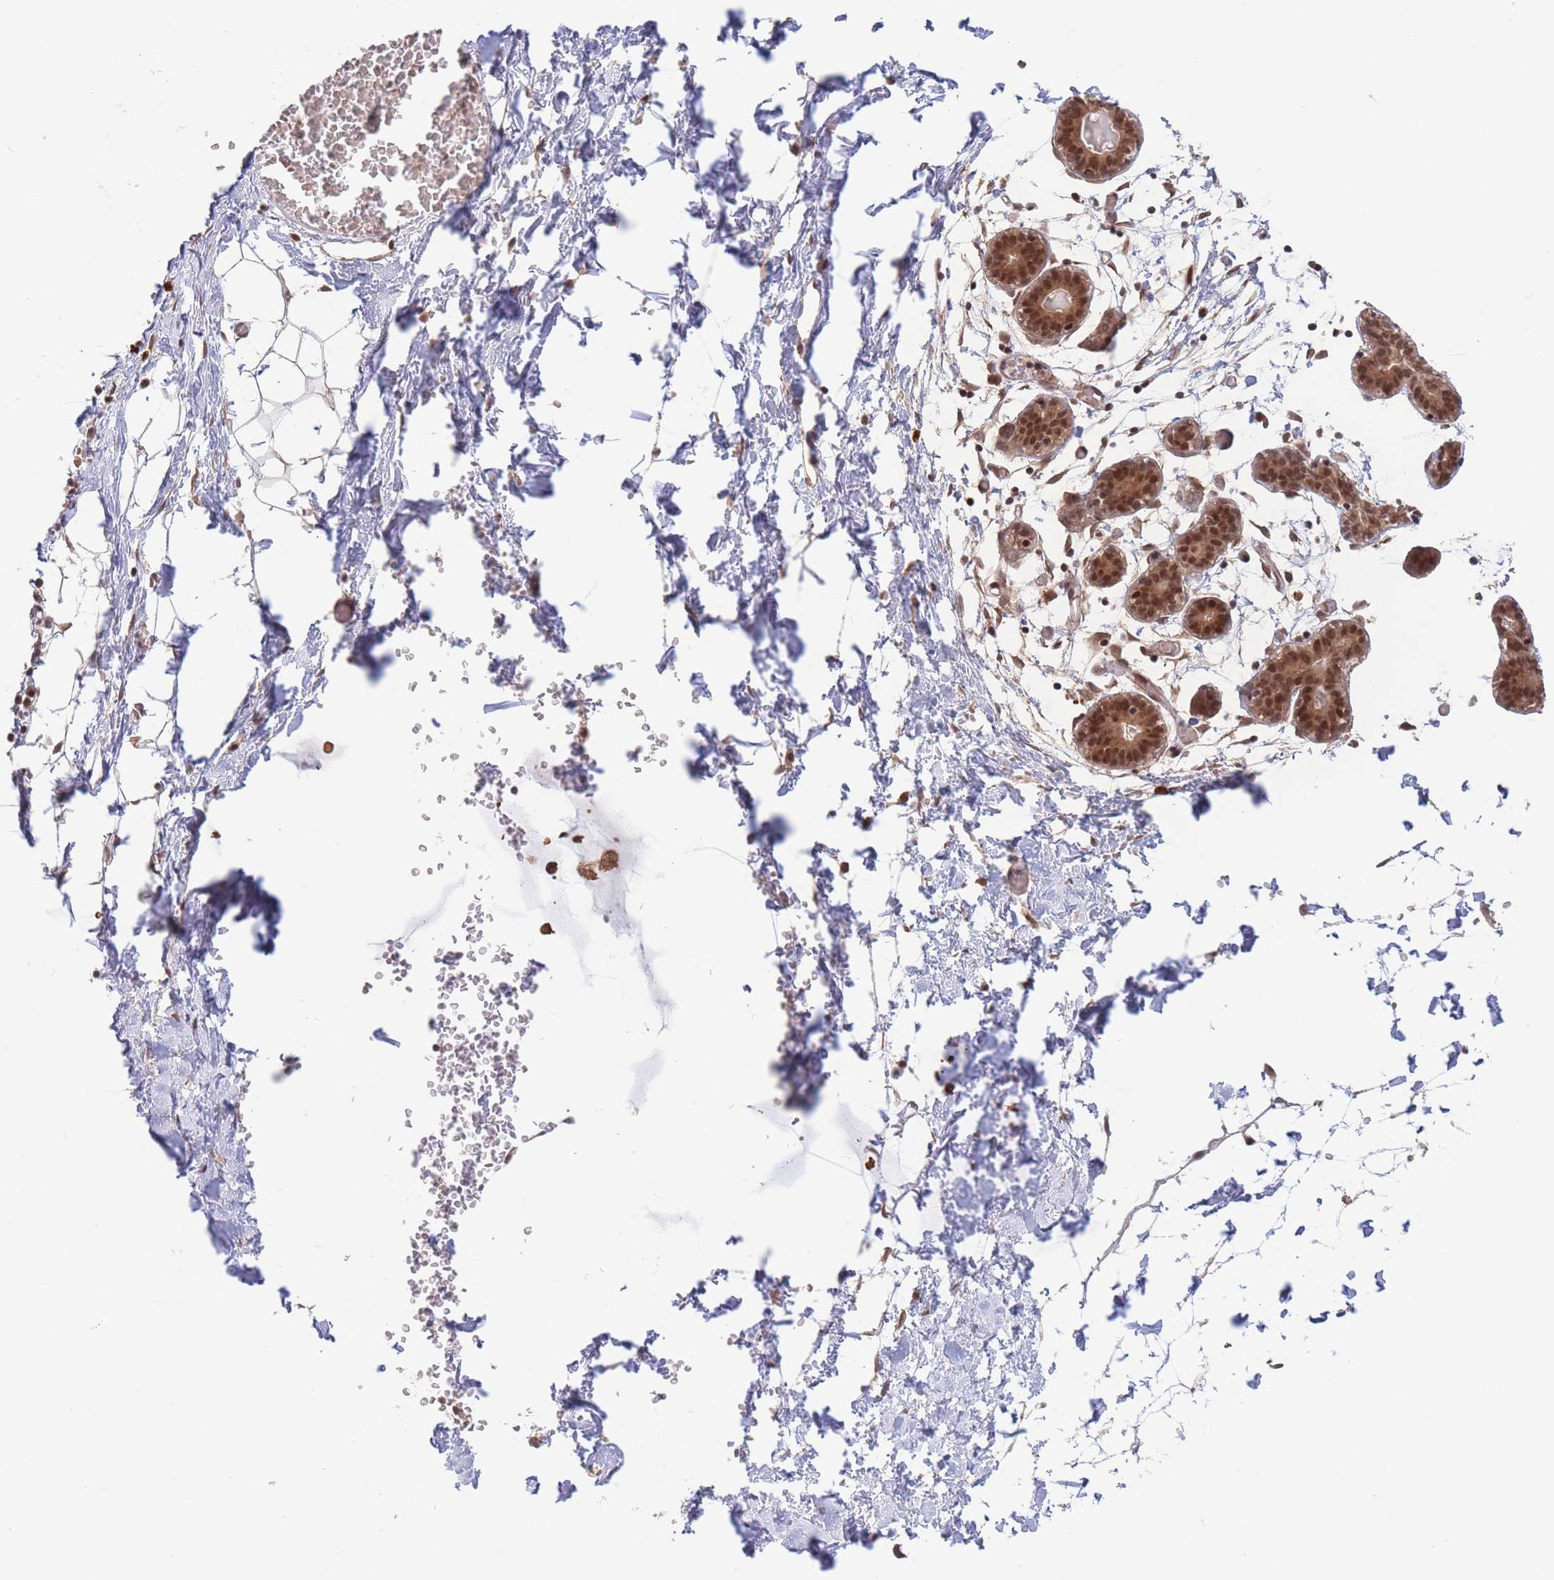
{"staining": {"intensity": "weak", "quantity": ">75%", "location": "nuclear"}, "tissue": "breast", "cell_type": "Adipocytes", "image_type": "normal", "snomed": [{"axis": "morphology", "description": "Normal tissue, NOS"}, {"axis": "topography", "description": "Breast"}], "caption": "A micrograph of breast stained for a protein displays weak nuclear brown staining in adipocytes. (DAB (3,3'-diaminobenzidine) = brown stain, brightfield microscopy at high magnification).", "gene": "SMAD9", "patient": {"sex": "female", "age": 27}}